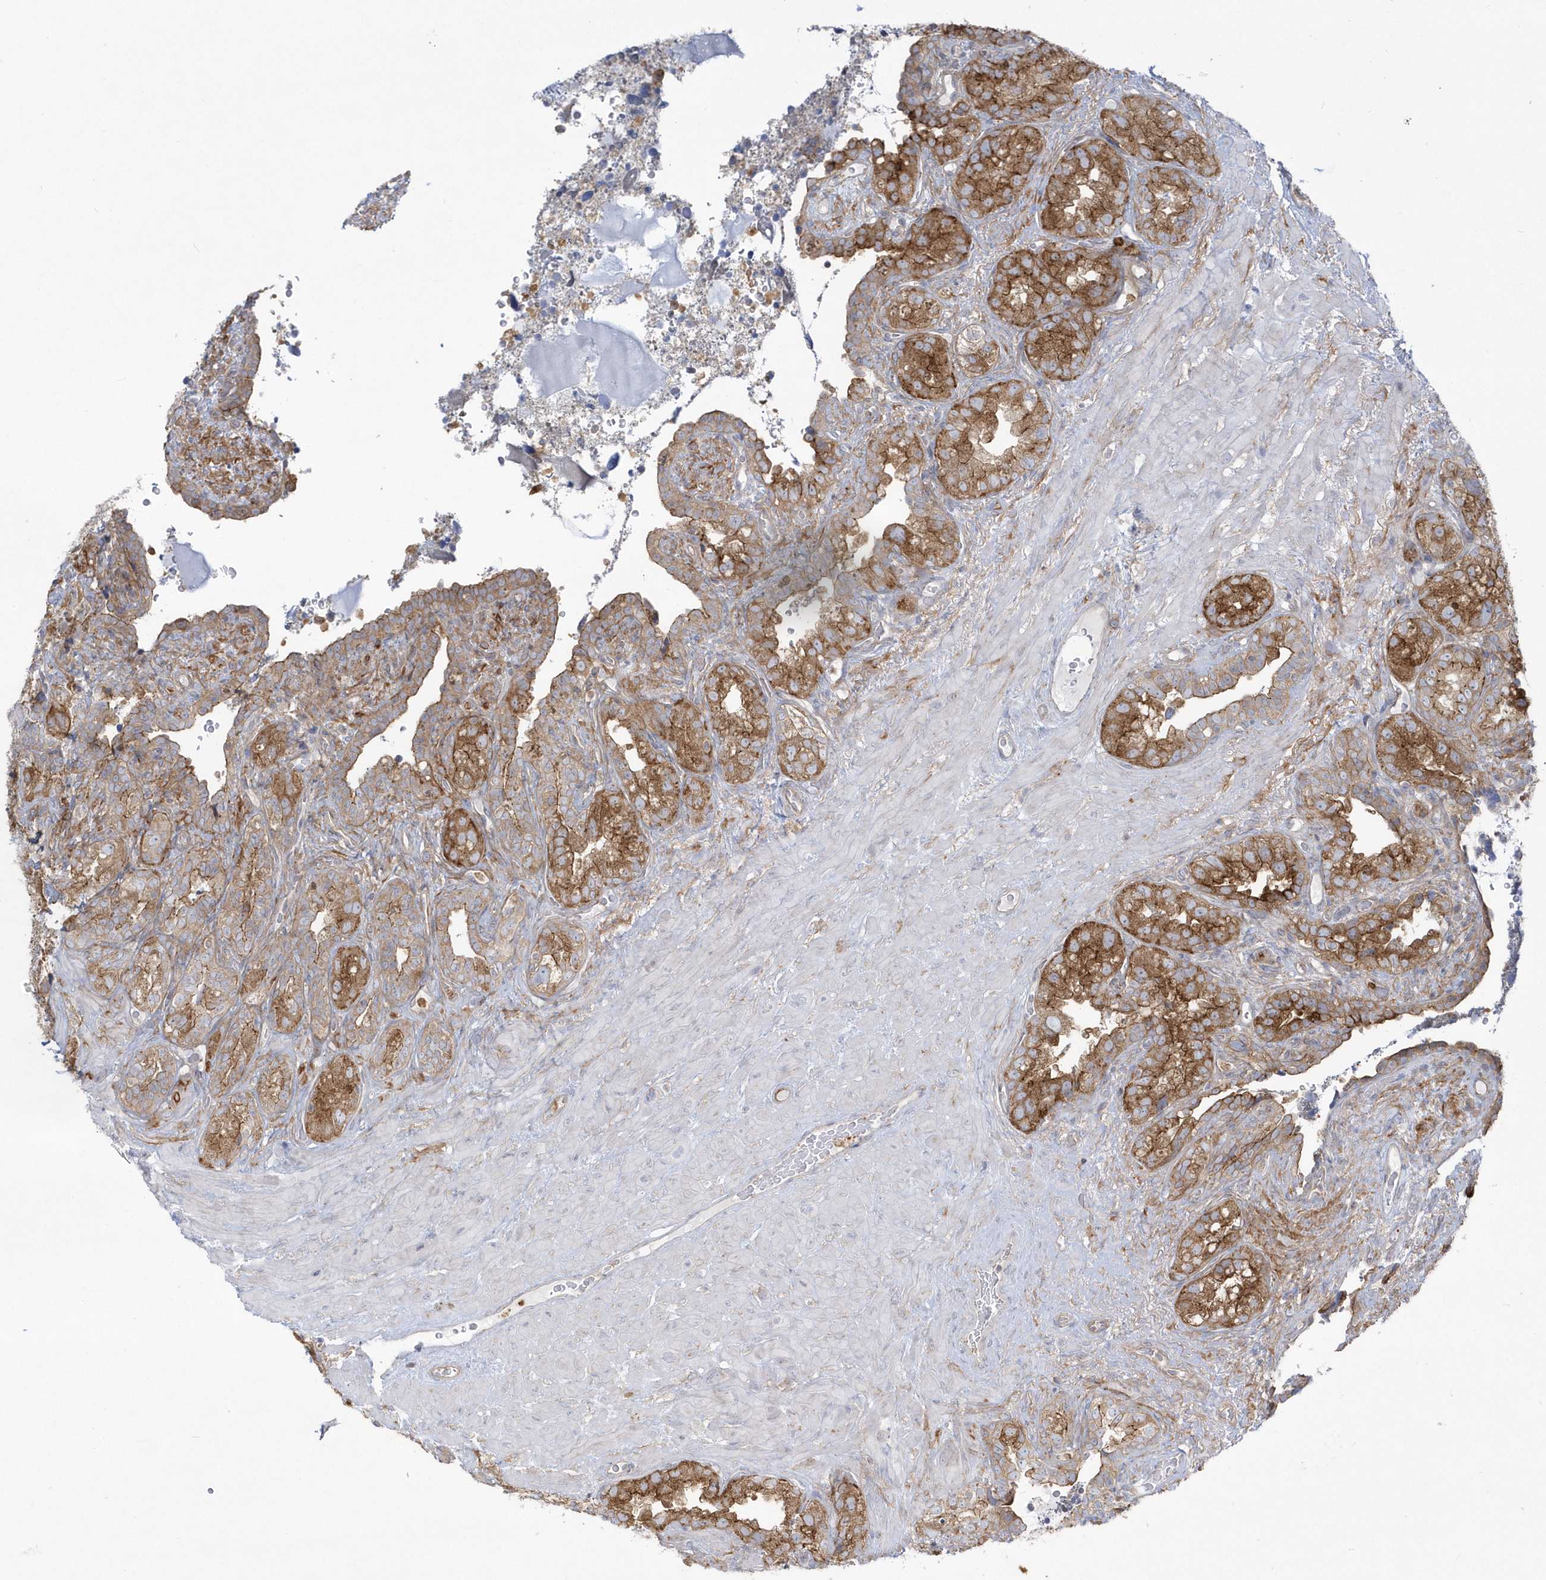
{"staining": {"intensity": "moderate", "quantity": ">75%", "location": "cytoplasmic/membranous"}, "tissue": "seminal vesicle", "cell_type": "Glandular cells", "image_type": "normal", "snomed": [{"axis": "morphology", "description": "Normal tissue, NOS"}, {"axis": "topography", "description": "Seminal veicle"}, {"axis": "topography", "description": "Peripheral nerve tissue"}], "caption": "IHC (DAB) staining of unremarkable seminal vesicle shows moderate cytoplasmic/membranous protein staining in about >75% of glandular cells. (Brightfield microscopy of DAB IHC at high magnification).", "gene": "DNAJC18", "patient": {"sex": "male", "age": 67}}